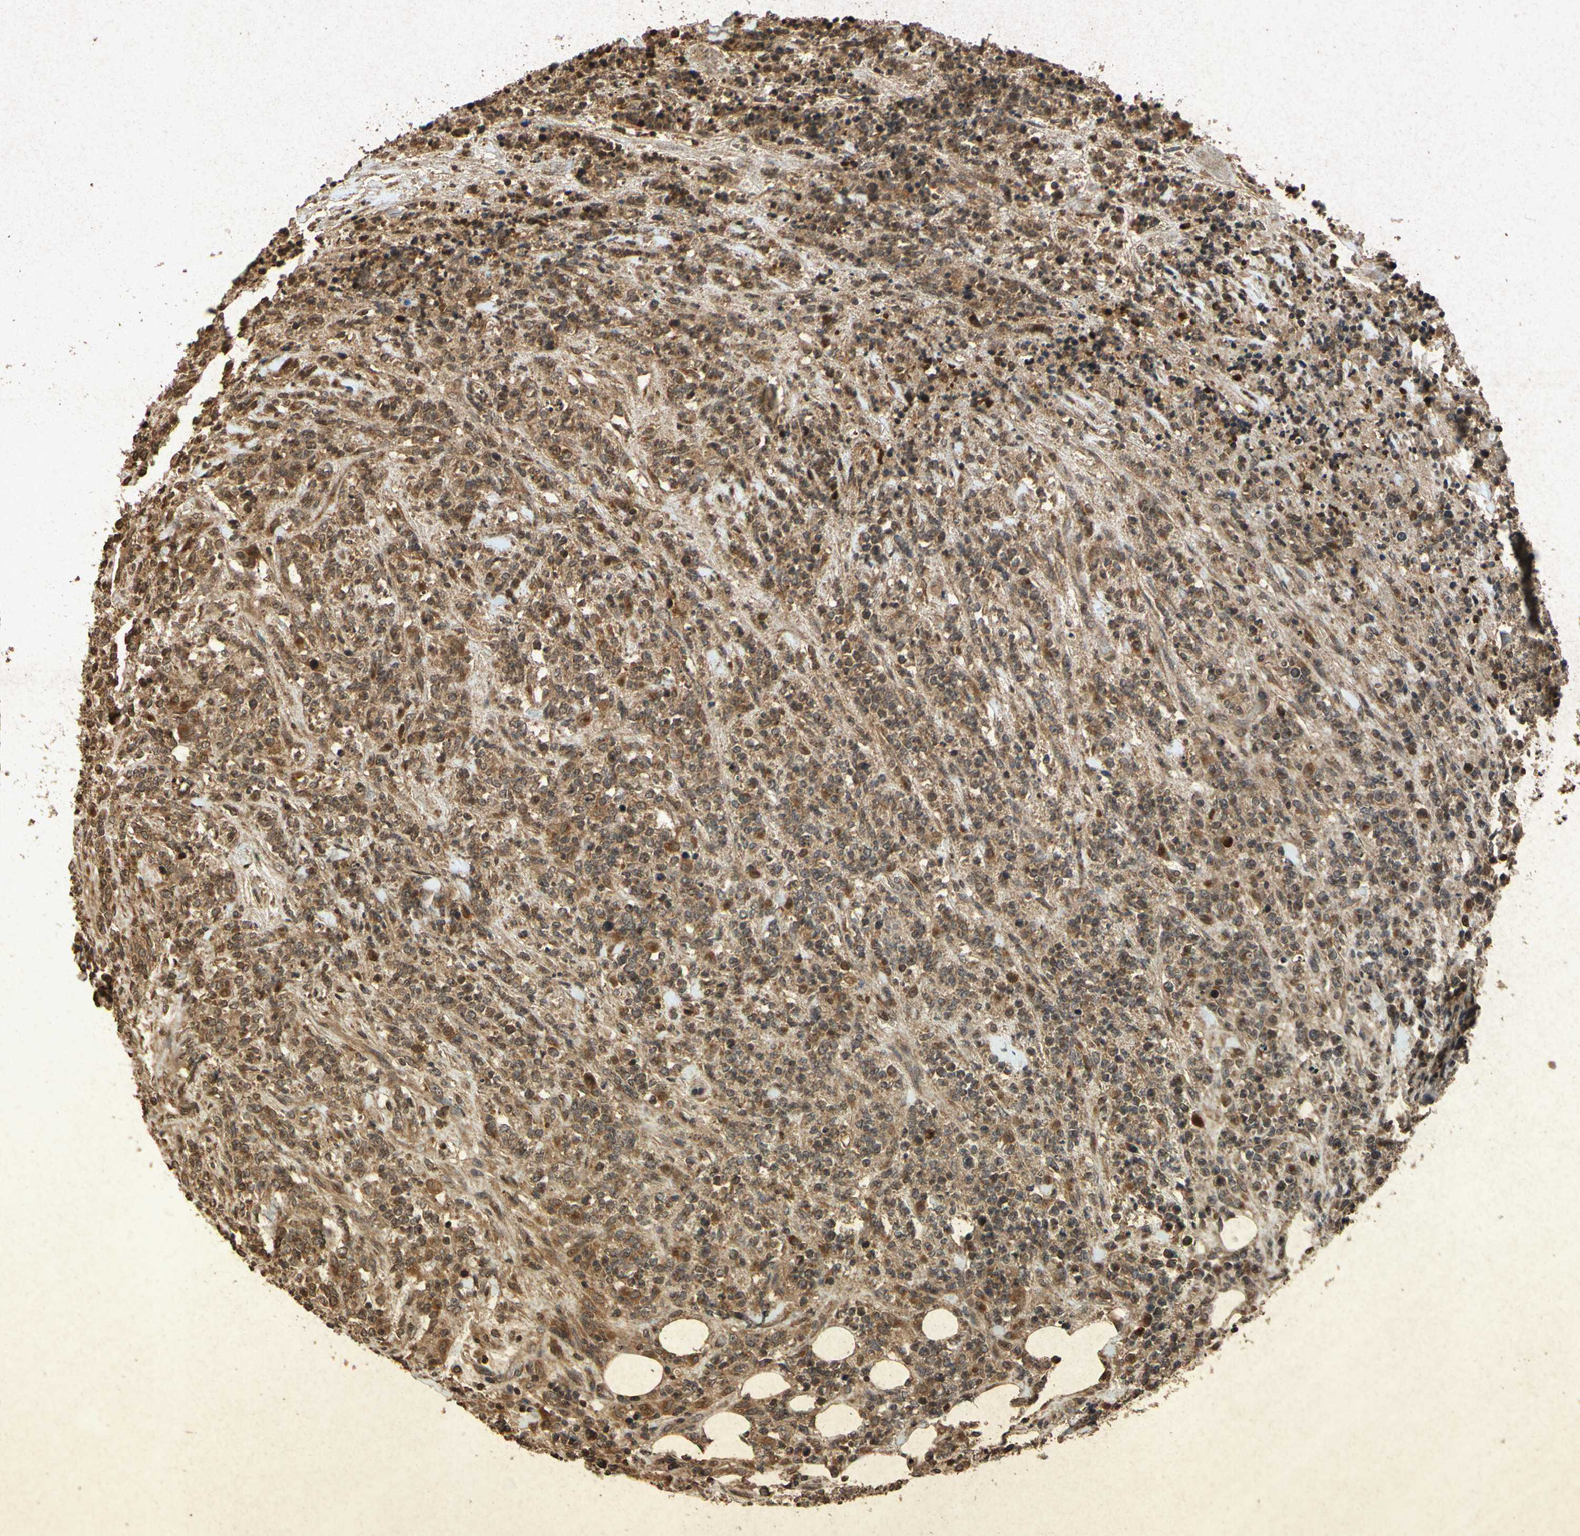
{"staining": {"intensity": "moderate", "quantity": ">75%", "location": "cytoplasmic/membranous"}, "tissue": "lymphoma", "cell_type": "Tumor cells", "image_type": "cancer", "snomed": [{"axis": "morphology", "description": "Malignant lymphoma, non-Hodgkin's type, High grade"}, {"axis": "topography", "description": "Soft tissue"}], "caption": "DAB immunohistochemical staining of high-grade malignant lymphoma, non-Hodgkin's type exhibits moderate cytoplasmic/membranous protein expression in about >75% of tumor cells.", "gene": "ATP6V1H", "patient": {"sex": "male", "age": 18}}